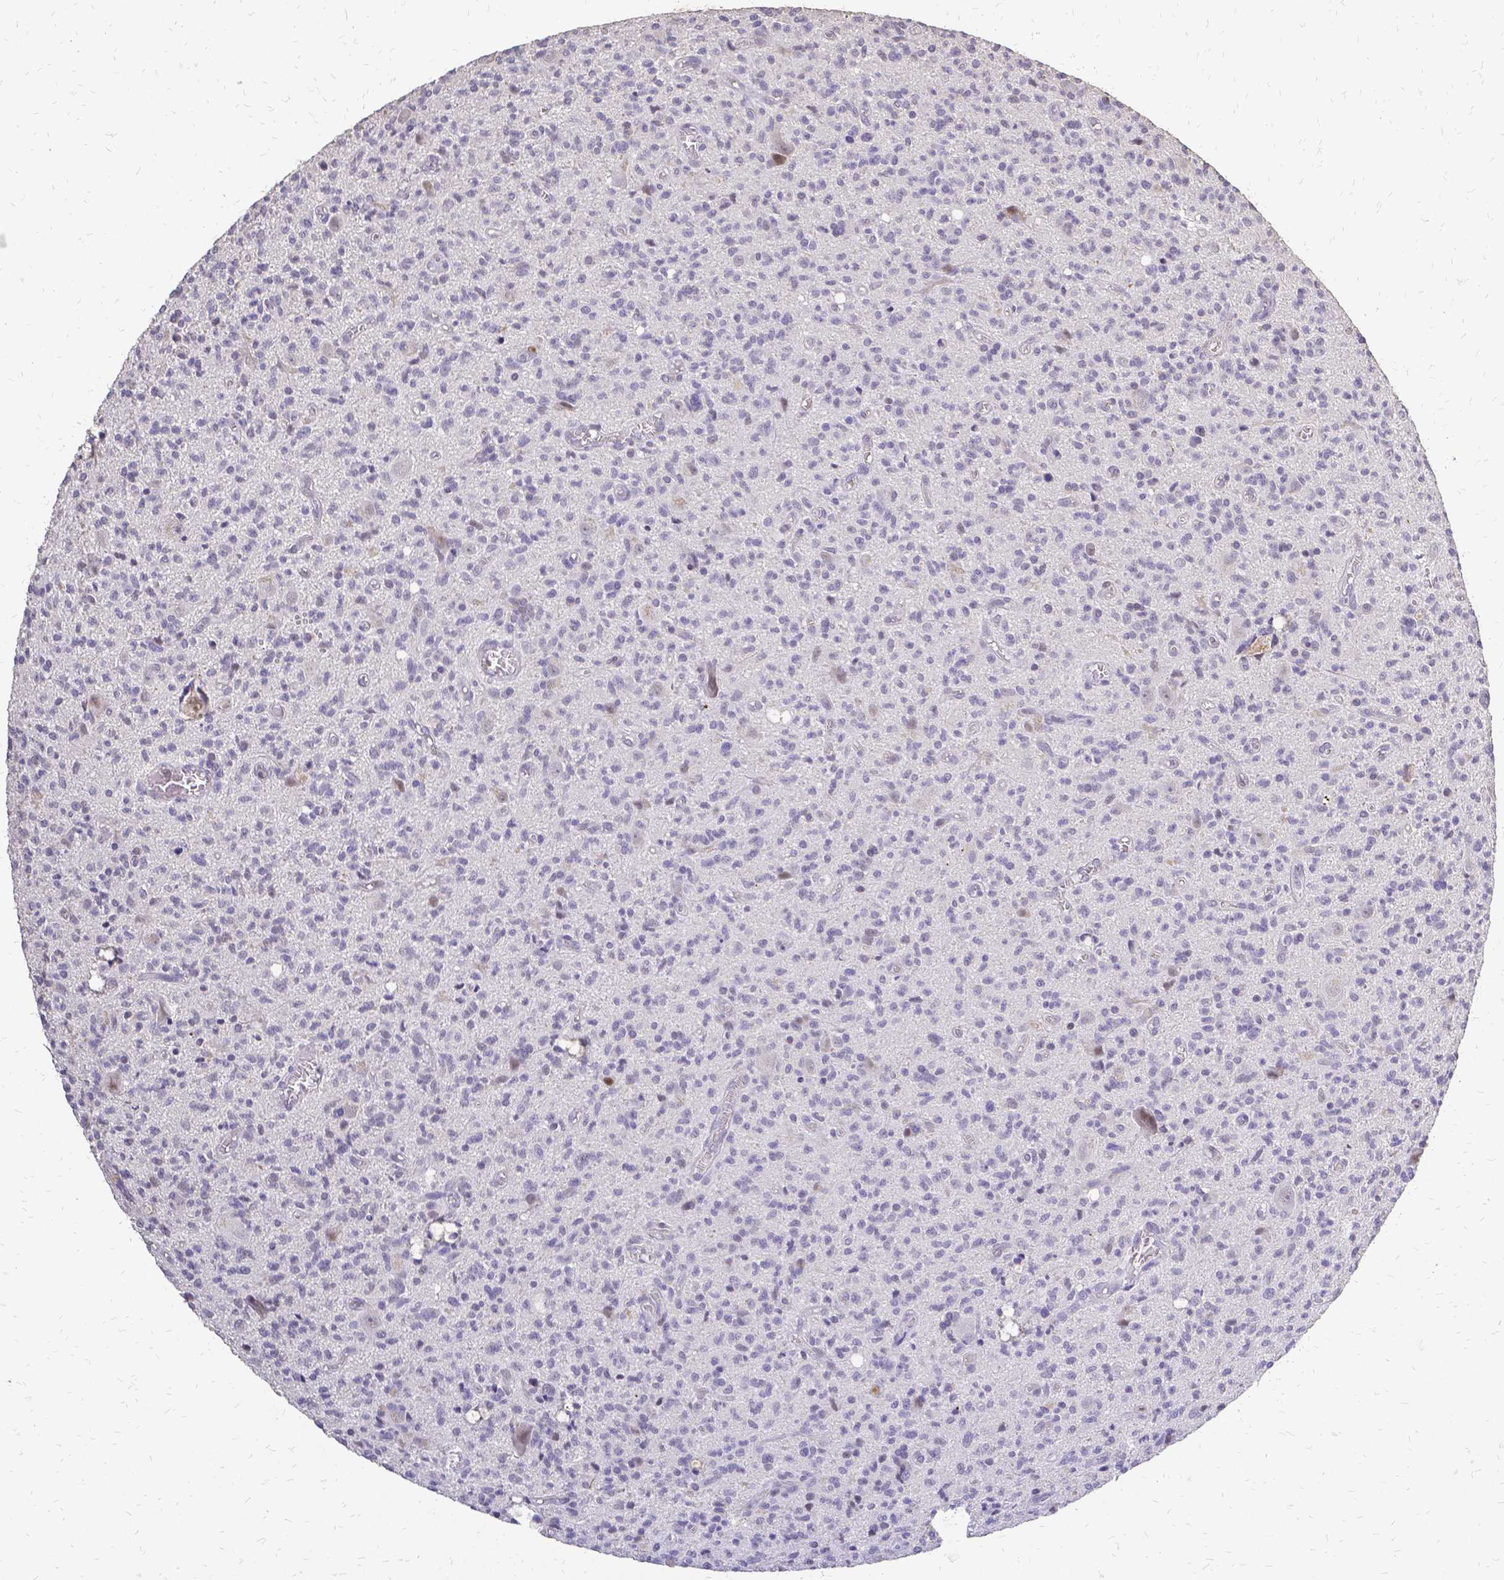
{"staining": {"intensity": "negative", "quantity": "none", "location": "none"}, "tissue": "glioma", "cell_type": "Tumor cells", "image_type": "cancer", "snomed": [{"axis": "morphology", "description": "Glioma, malignant, Low grade"}, {"axis": "topography", "description": "Brain"}], "caption": "An immunohistochemistry (IHC) histopathology image of malignant glioma (low-grade) is shown. There is no staining in tumor cells of malignant glioma (low-grade). Nuclei are stained in blue.", "gene": "CIB1", "patient": {"sex": "male", "age": 64}}